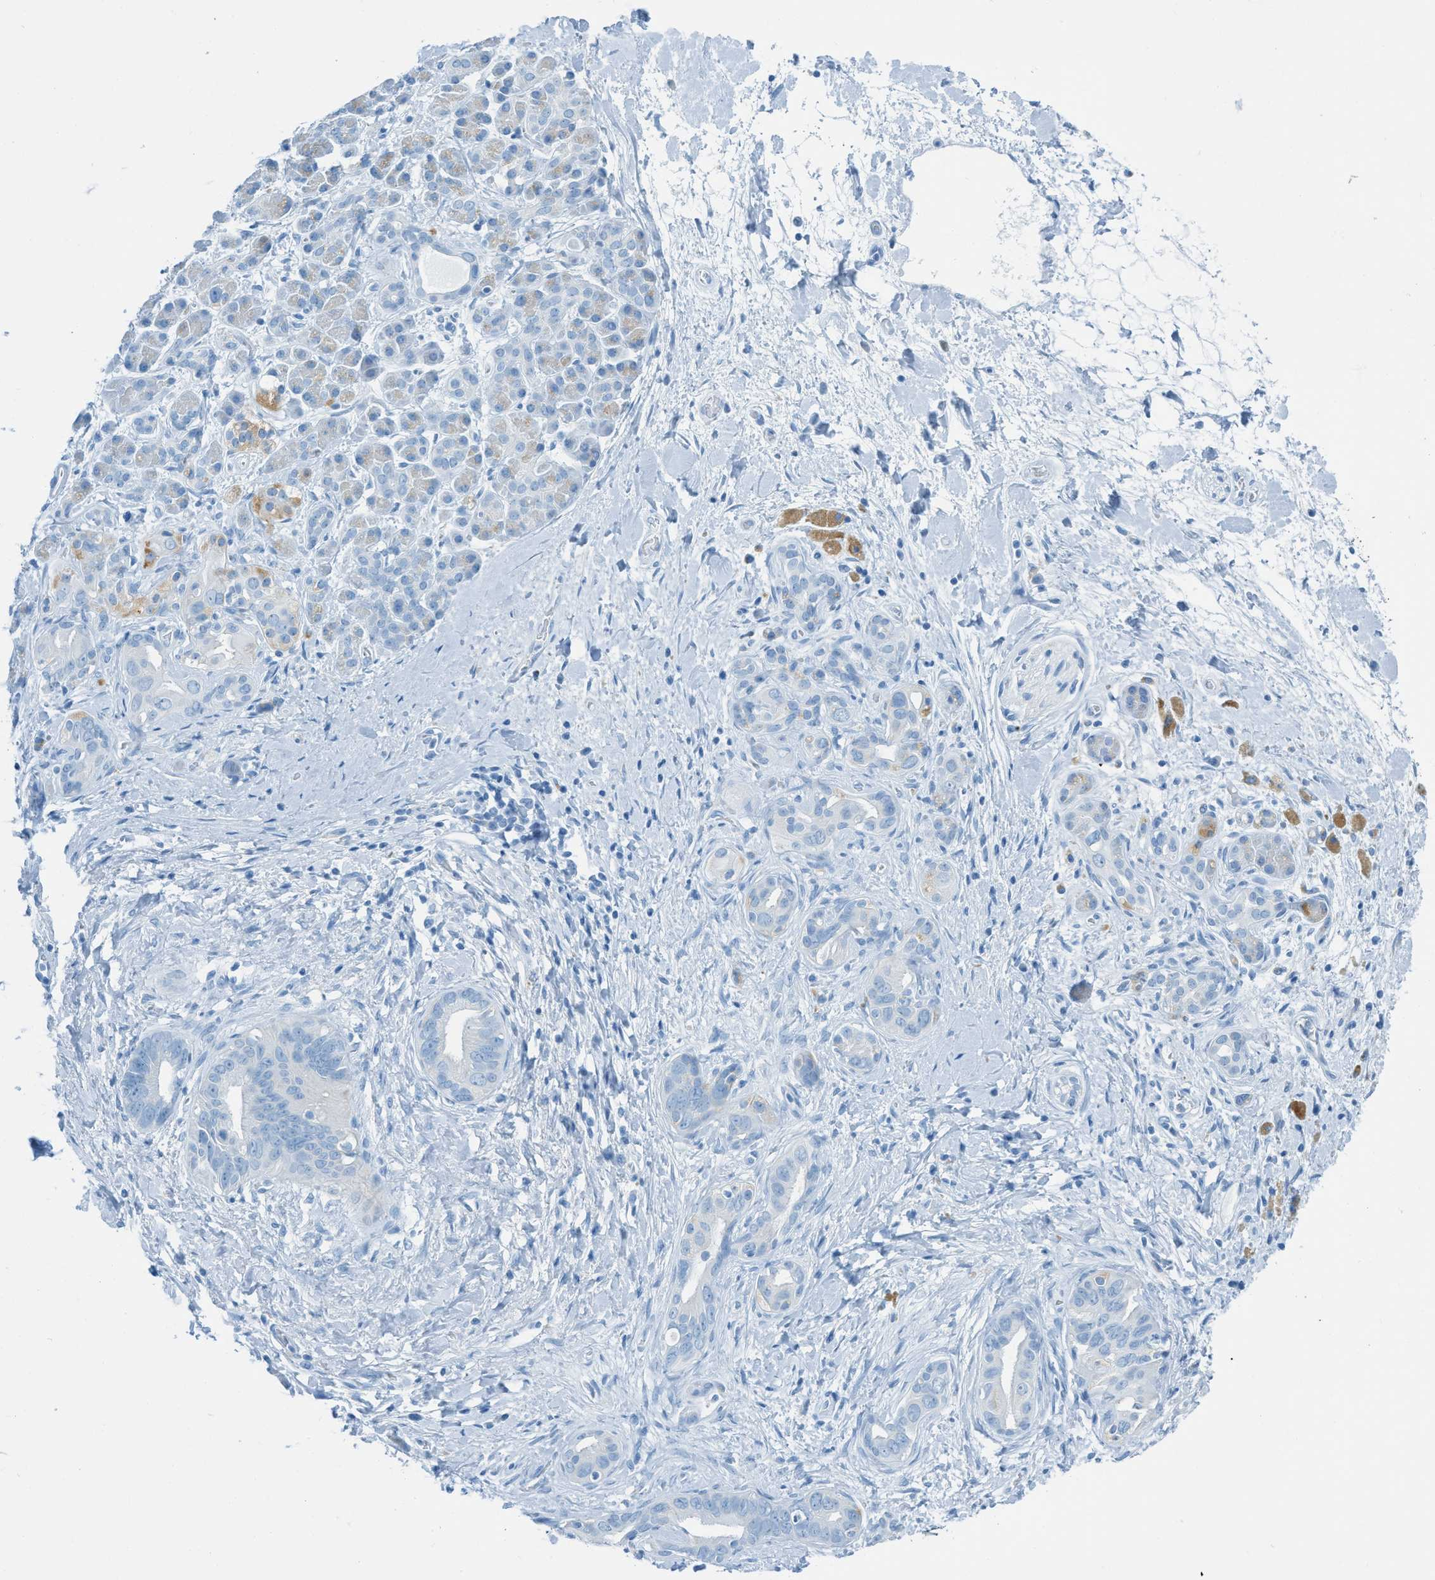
{"staining": {"intensity": "negative", "quantity": "none", "location": "none"}, "tissue": "pancreatic cancer", "cell_type": "Tumor cells", "image_type": "cancer", "snomed": [{"axis": "morphology", "description": "Adenocarcinoma, NOS"}, {"axis": "topography", "description": "Pancreas"}], "caption": "An IHC photomicrograph of adenocarcinoma (pancreatic) is shown. There is no staining in tumor cells of adenocarcinoma (pancreatic).", "gene": "C21orf62", "patient": {"sex": "male", "age": 55}}